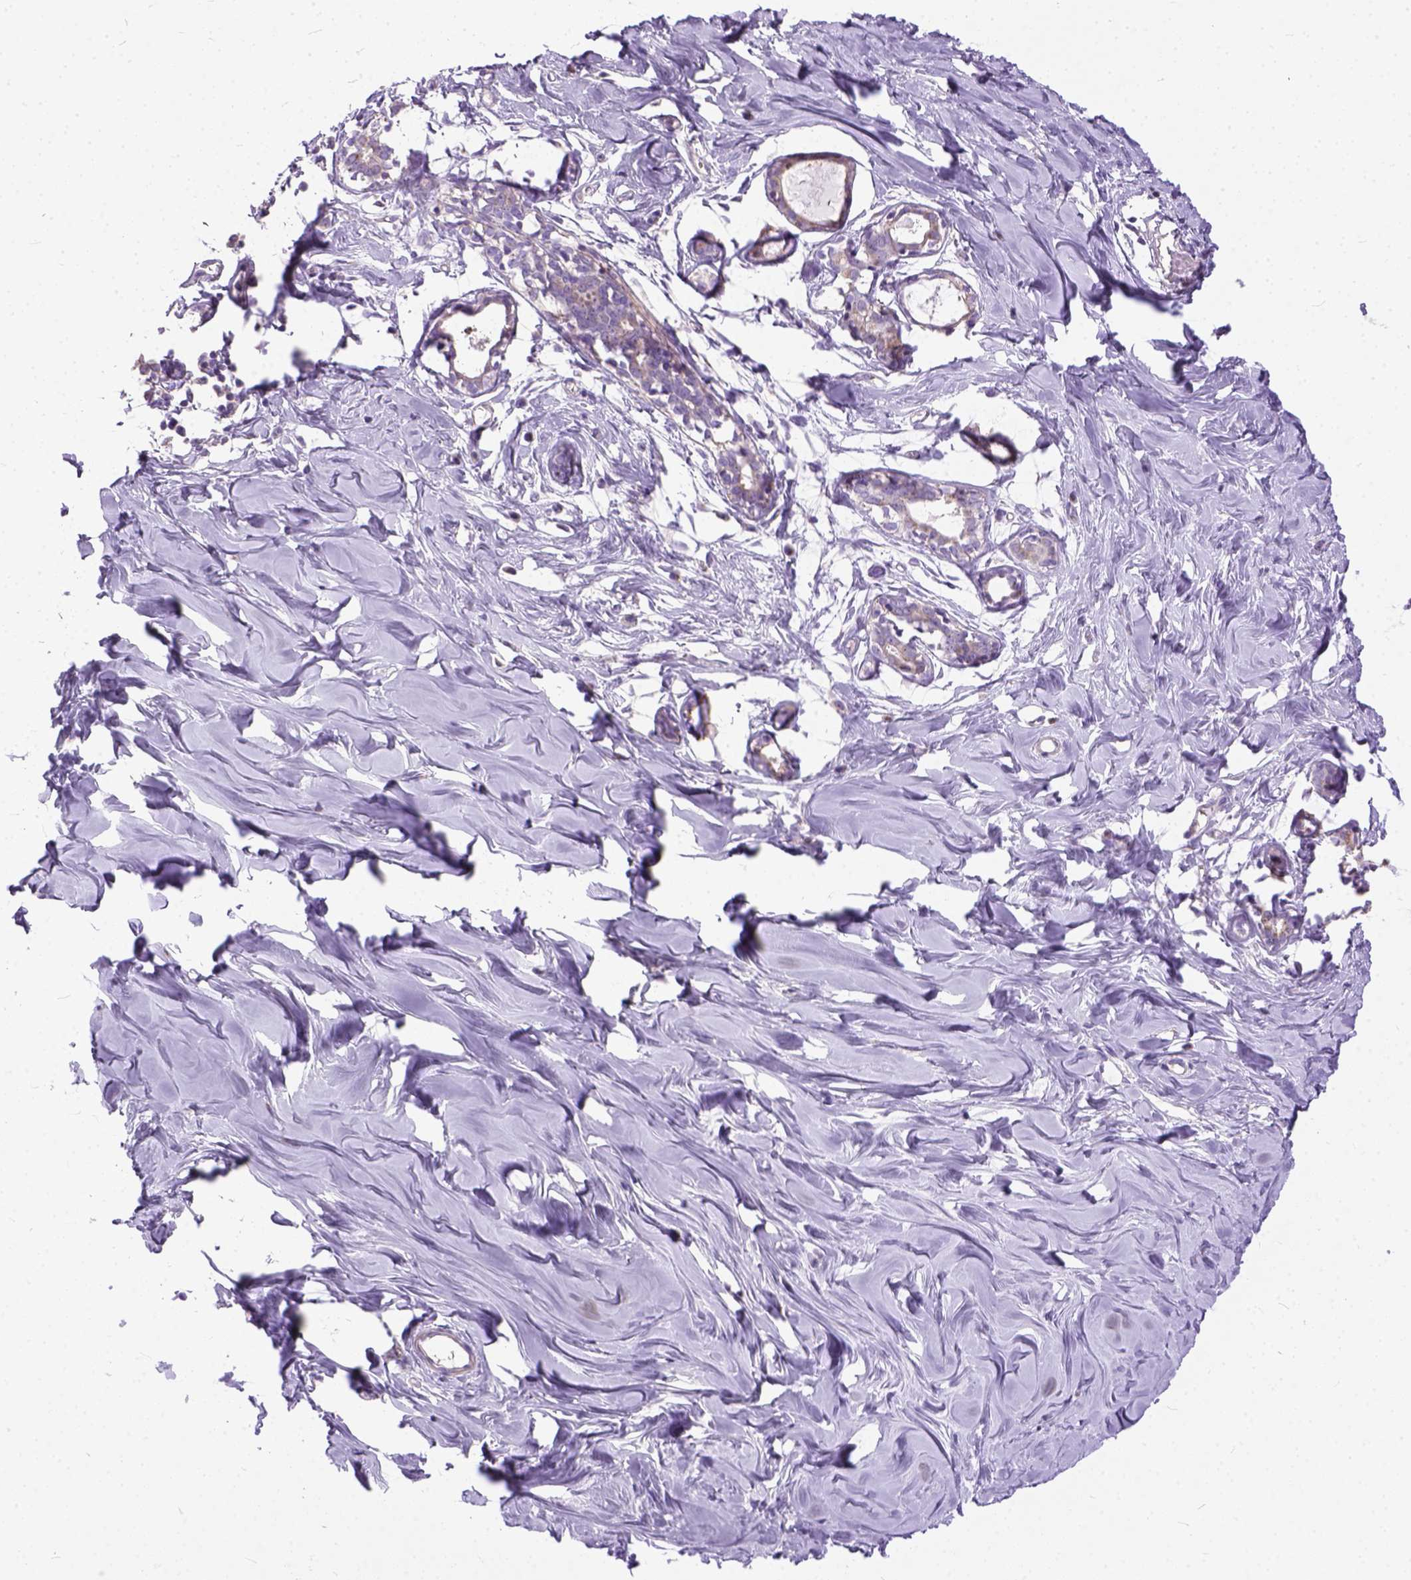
{"staining": {"intensity": "negative", "quantity": "none", "location": "none"}, "tissue": "breast", "cell_type": "Adipocytes", "image_type": "normal", "snomed": [{"axis": "morphology", "description": "Normal tissue, NOS"}, {"axis": "topography", "description": "Breast"}], "caption": "High magnification brightfield microscopy of benign breast stained with DAB (brown) and counterstained with hematoxylin (blue): adipocytes show no significant positivity. (Immunohistochemistry, brightfield microscopy, high magnification).", "gene": "BANF2", "patient": {"sex": "female", "age": 27}}